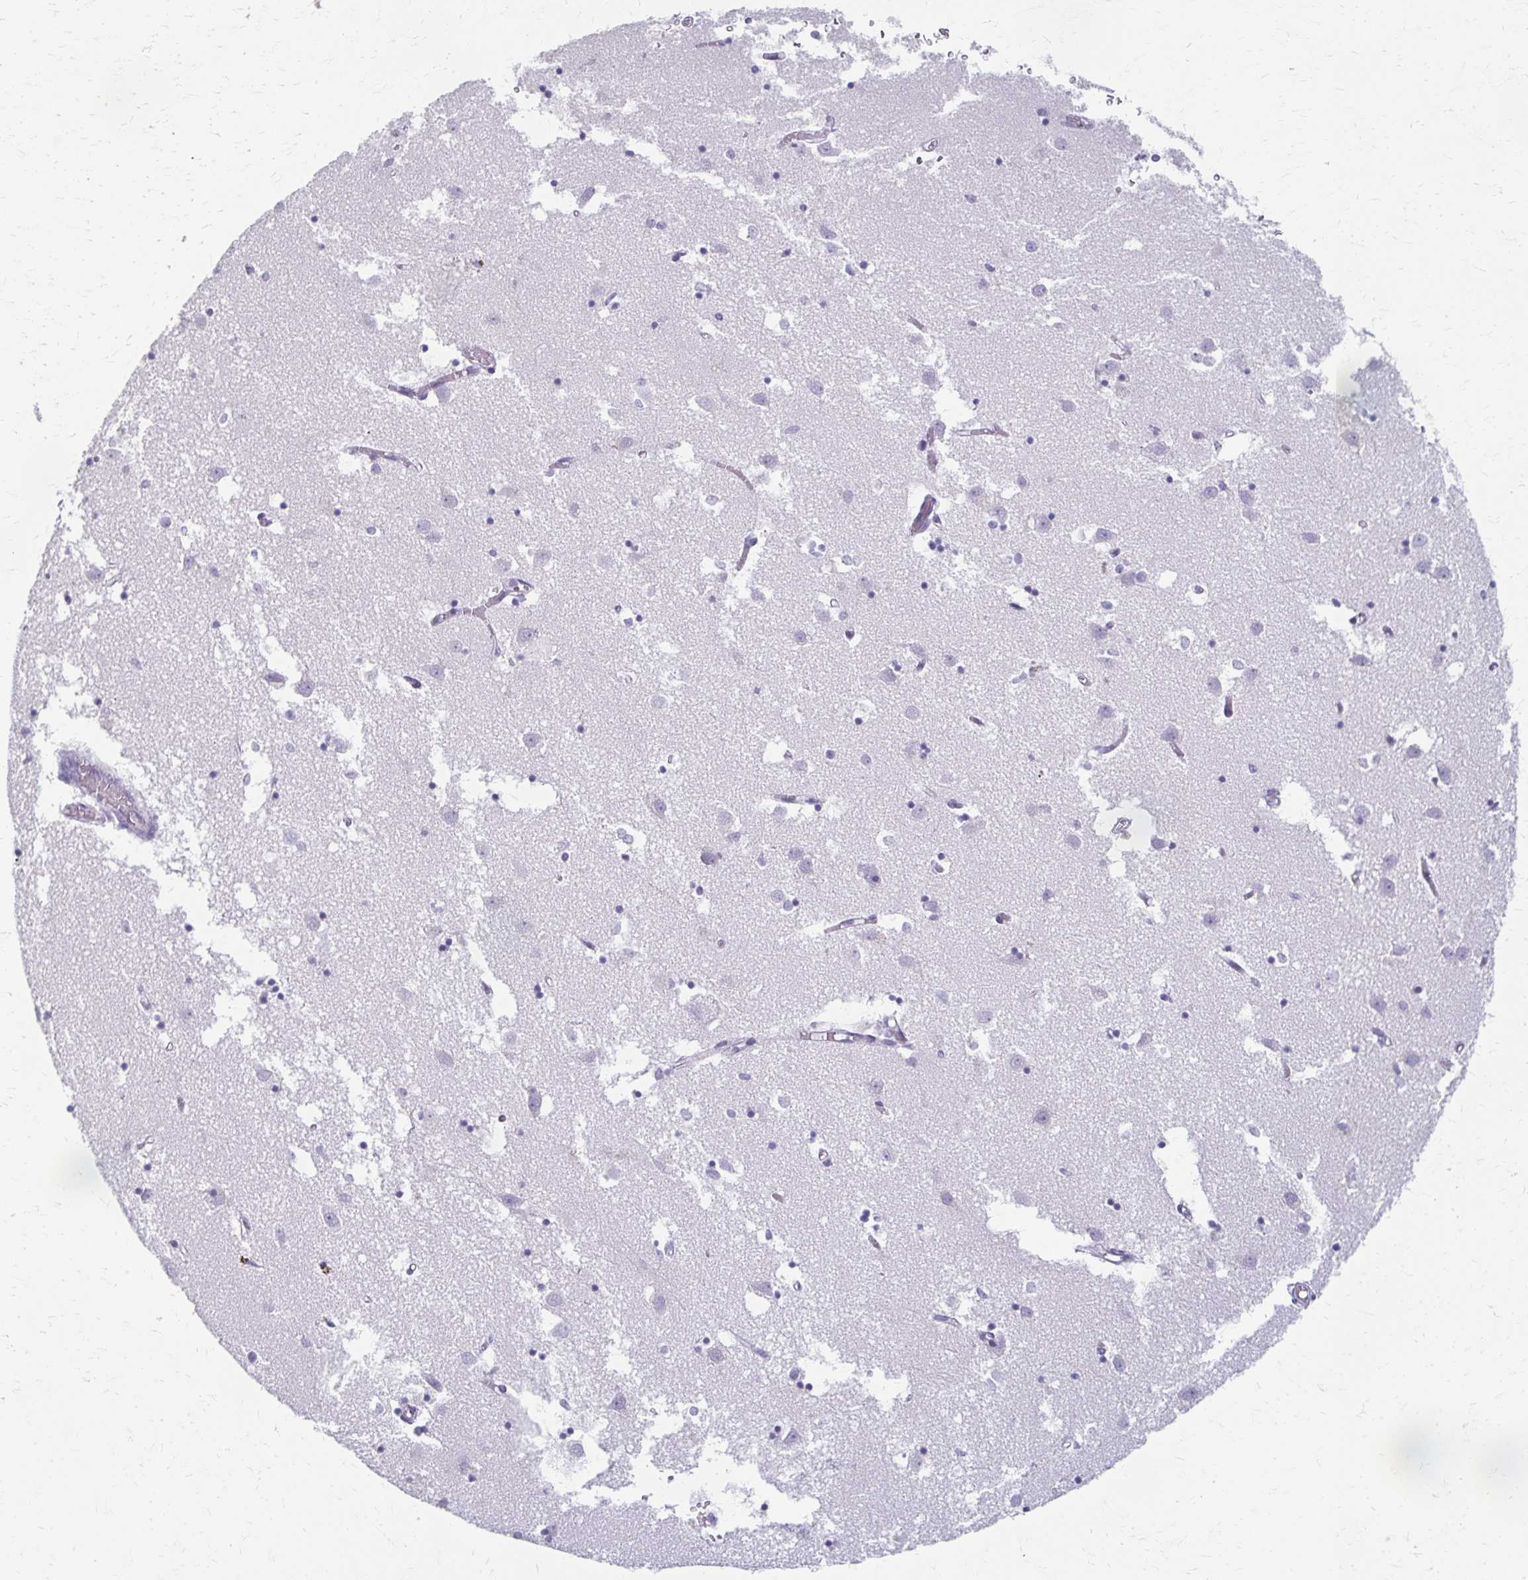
{"staining": {"intensity": "negative", "quantity": "none", "location": "none"}, "tissue": "caudate", "cell_type": "Glial cells", "image_type": "normal", "snomed": [{"axis": "morphology", "description": "Normal tissue, NOS"}, {"axis": "topography", "description": "Lateral ventricle wall"}], "caption": "Immunohistochemistry of normal human caudate reveals no positivity in glial cells. (DAB (3,3'-diaminobenzidine) immunohistochemistry with hematoxylin counter stain).", "gene": "CYB5A", "patient": {"sex": "male", "age": 70}}